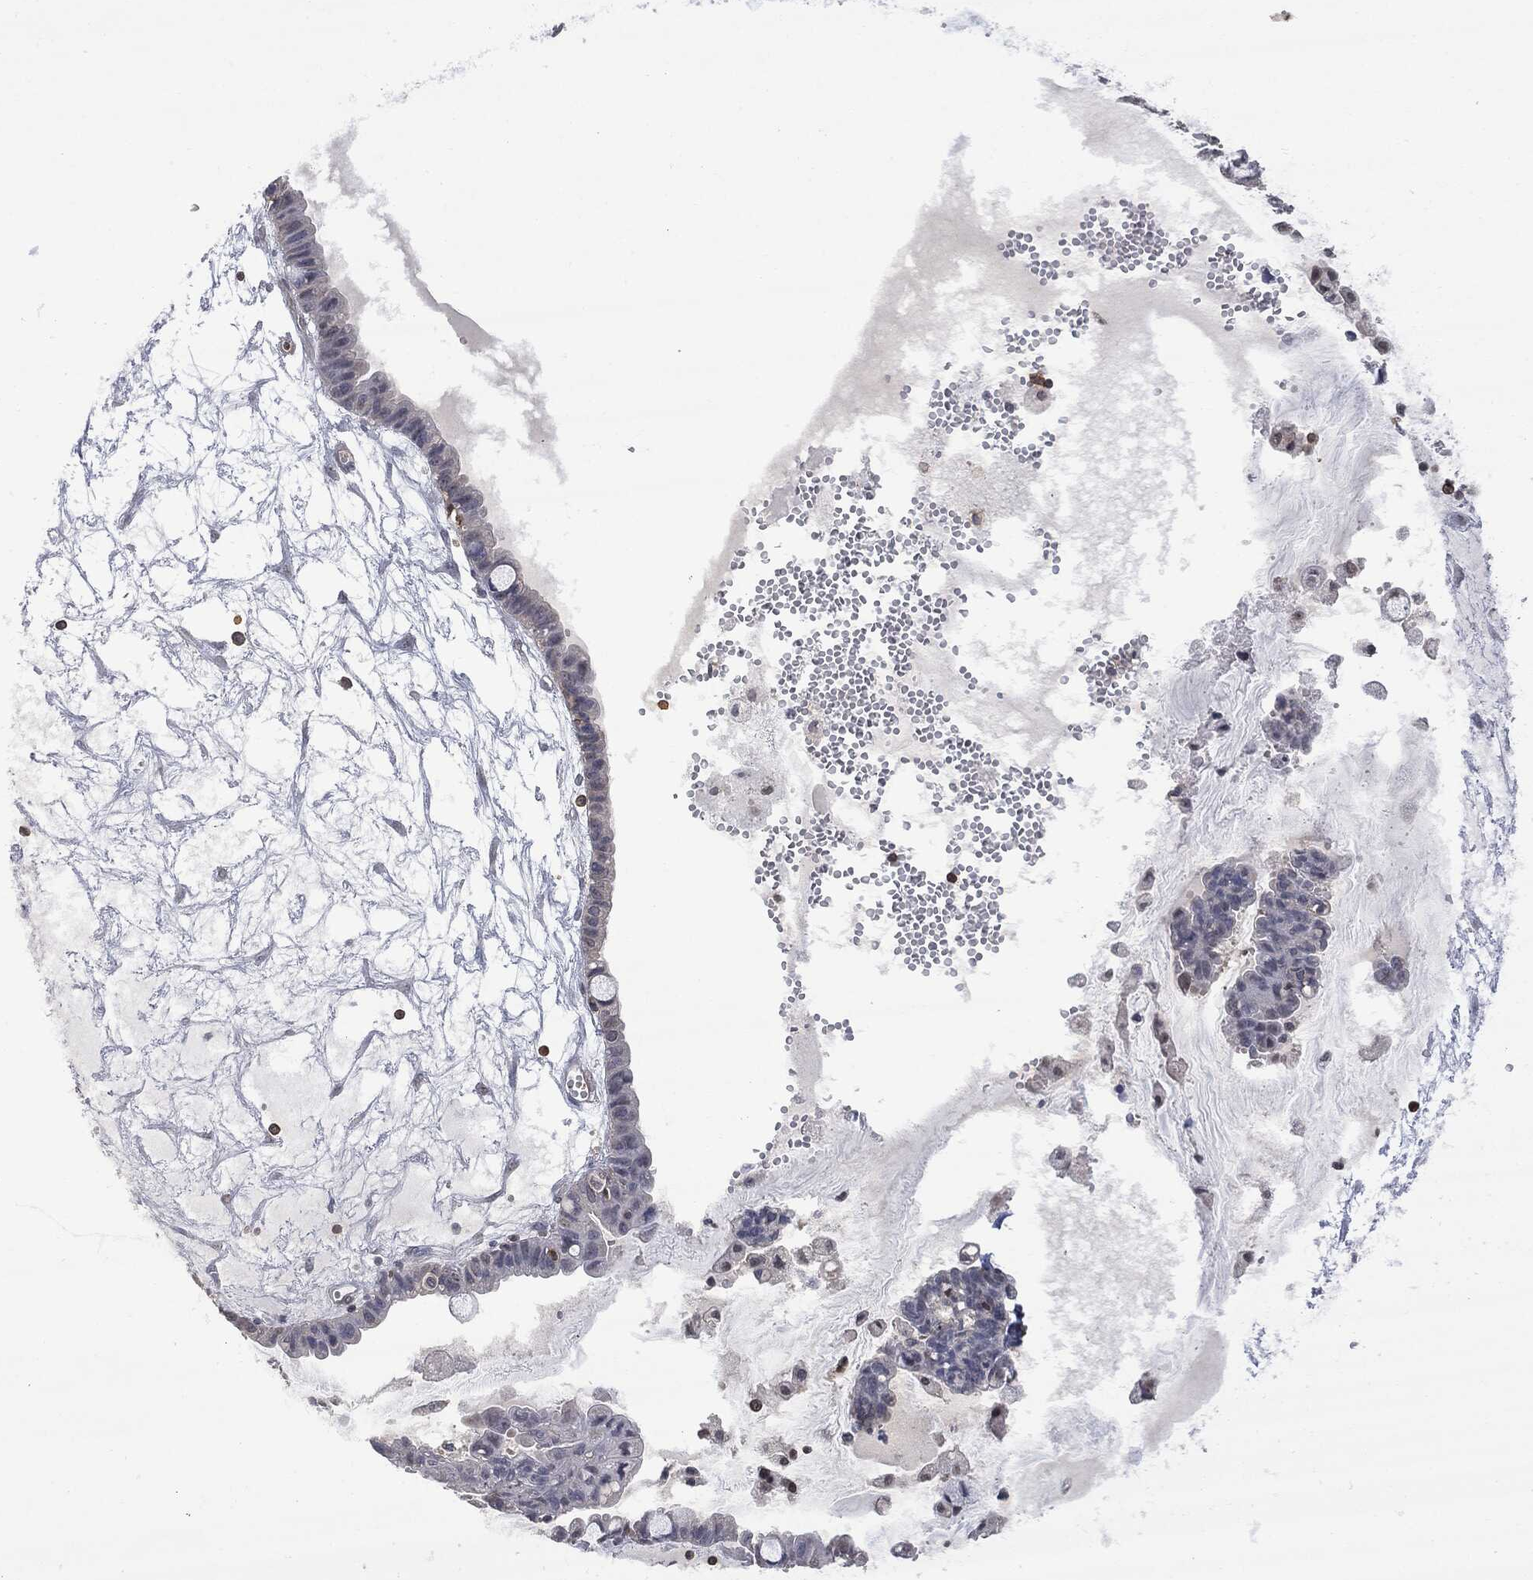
{"staining": {"intensity": "negative", "quantity": "none", "location": "none"}, "tissue": "ovarian cancer", "cell_type": "Tumor cells", "image_type": "cancer", "snomed": [{"axis": "morphology", "description": "Cystadenocarcinoma, mucinous, NOS"}, {"axis": "topography", "description": "Ovary"}], "caption": "Immunohistochemistry (IHC) of ovarian cancer shows no staining in tumor cells.", "gene": "PSMB10", "patient": {"sex": "female", "age": 63}}